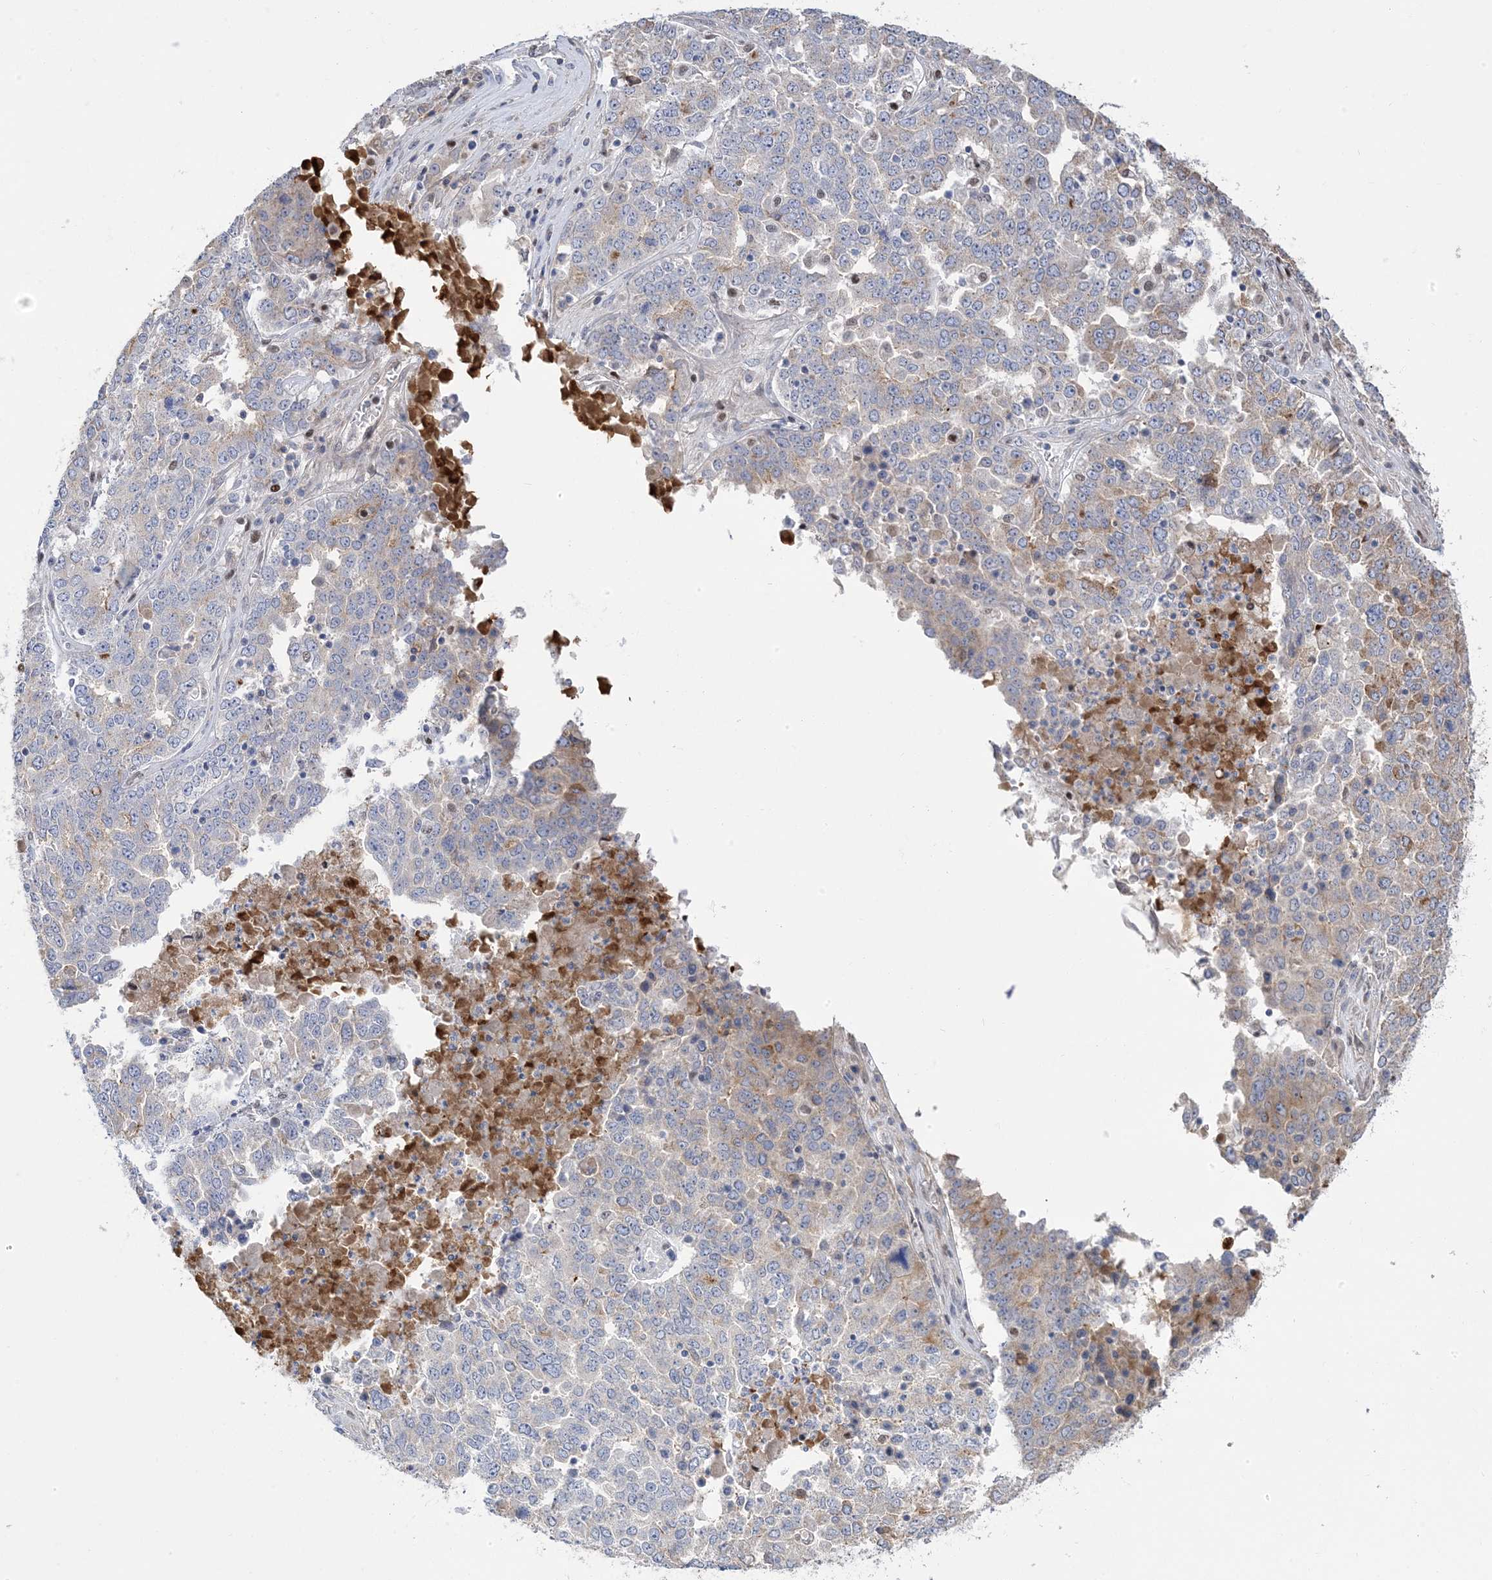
{"staining": {"intensity": "negative", "quantity": "none", "location": "none"}, "tissue": "ovarian cancer", "cell_type": "Tumor cells", "image_type": "cancer", "snomed": [{"axis": "morphology", "description": "Carcinoma, endometroid"}, {"axis": "topography", "description": "Ovary"}], "caption": "Tumor cells are negative for brown protein staining in ovarian cancer. (DAB (3,3'-diaminobenzidine) IHC with hematoxylin counter stain).", "gene": "GTPBP6", "patient": {"sex": "female", "age": 62}}